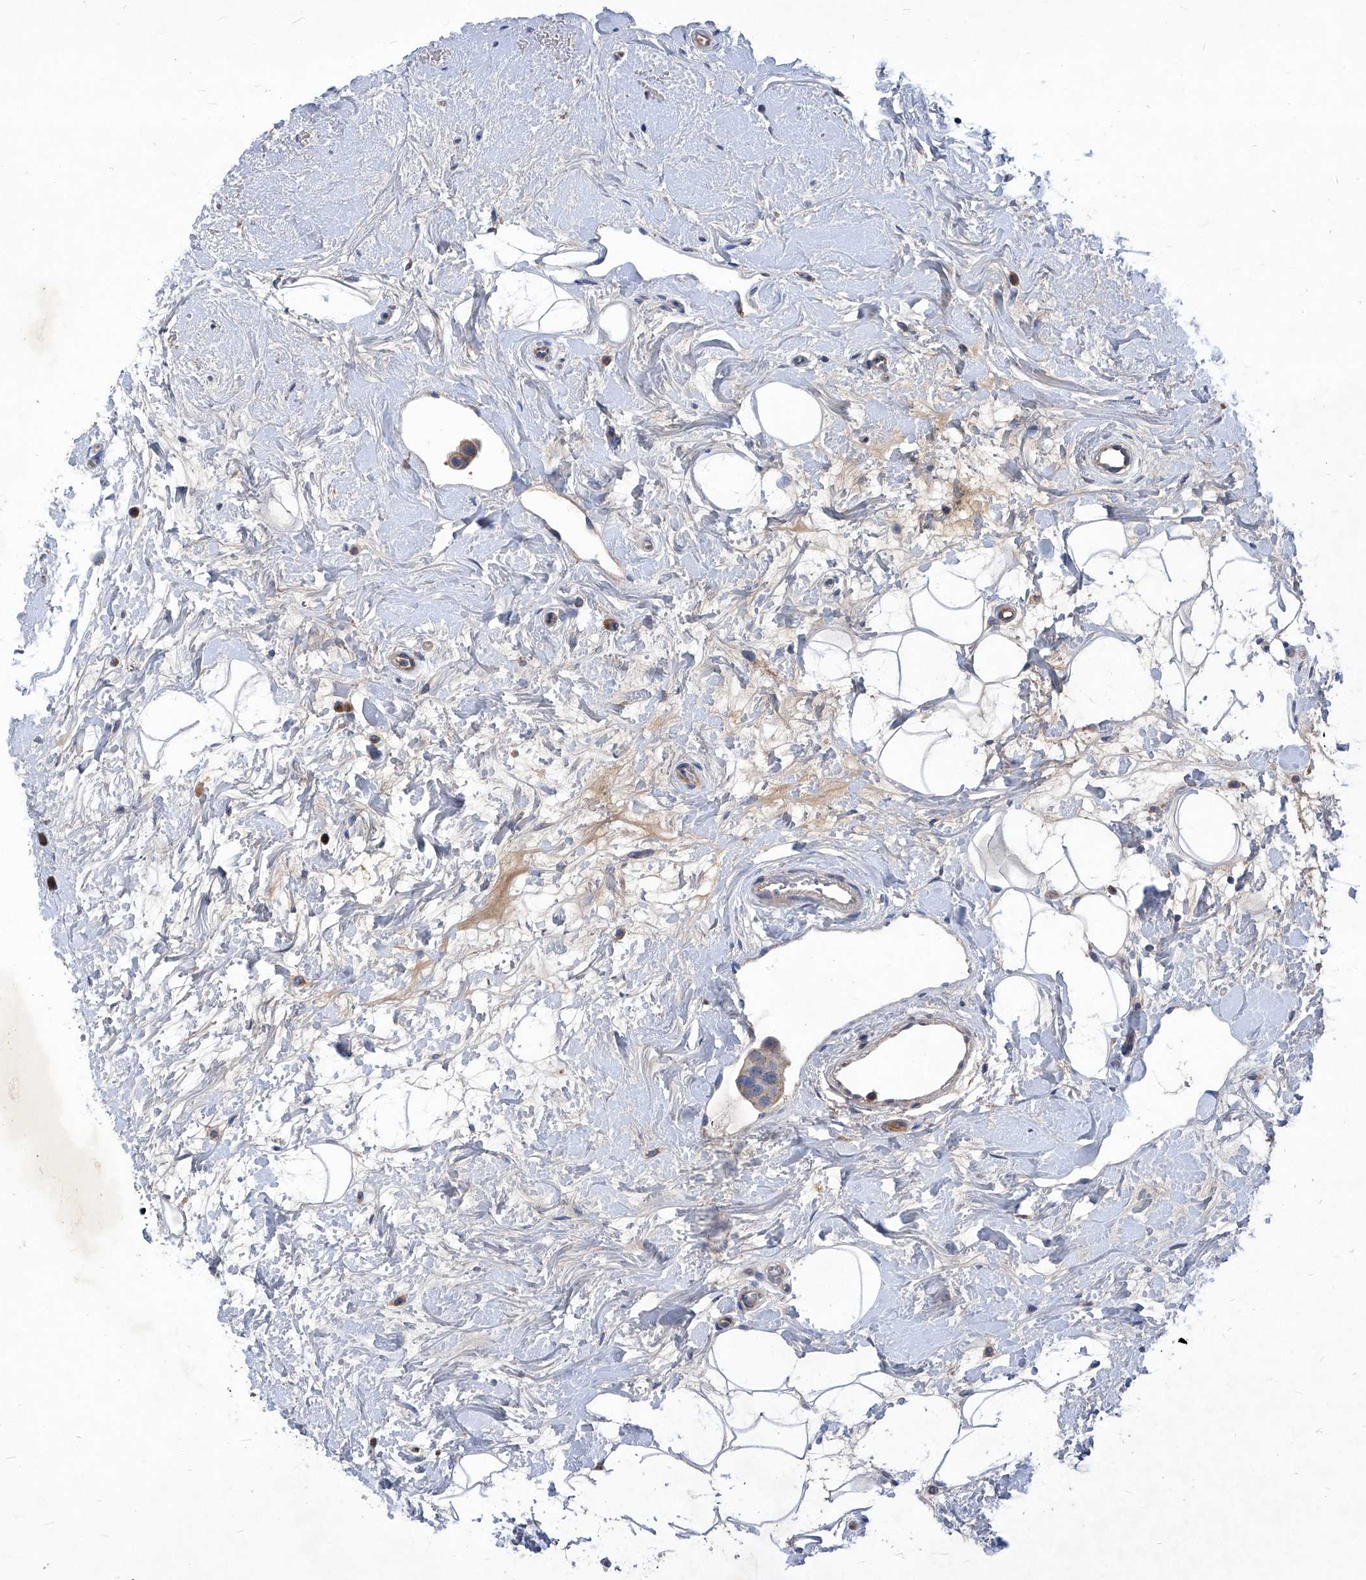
{"staining": {"intensity": "negative", "quantity": "none", "location": "none"}, "tissue": "breast cancer", "cell_type": "Tumor cells", "image_type": "cancer", "snomed": [{"axis": "morphology", "description": "Normal tissue, NOS"}, {"axis": "morphology", "description": "Duct carcinoma"}, {"axis": "topography", "description": "Breast"}], "caption": "A histopathology image of breast infiltrating ductal carcinoma stained for a protein demonstrates no brown staining in tumor cells.", "gene": "EPHA8", "patient": {"sex": "female", "age": 39}}